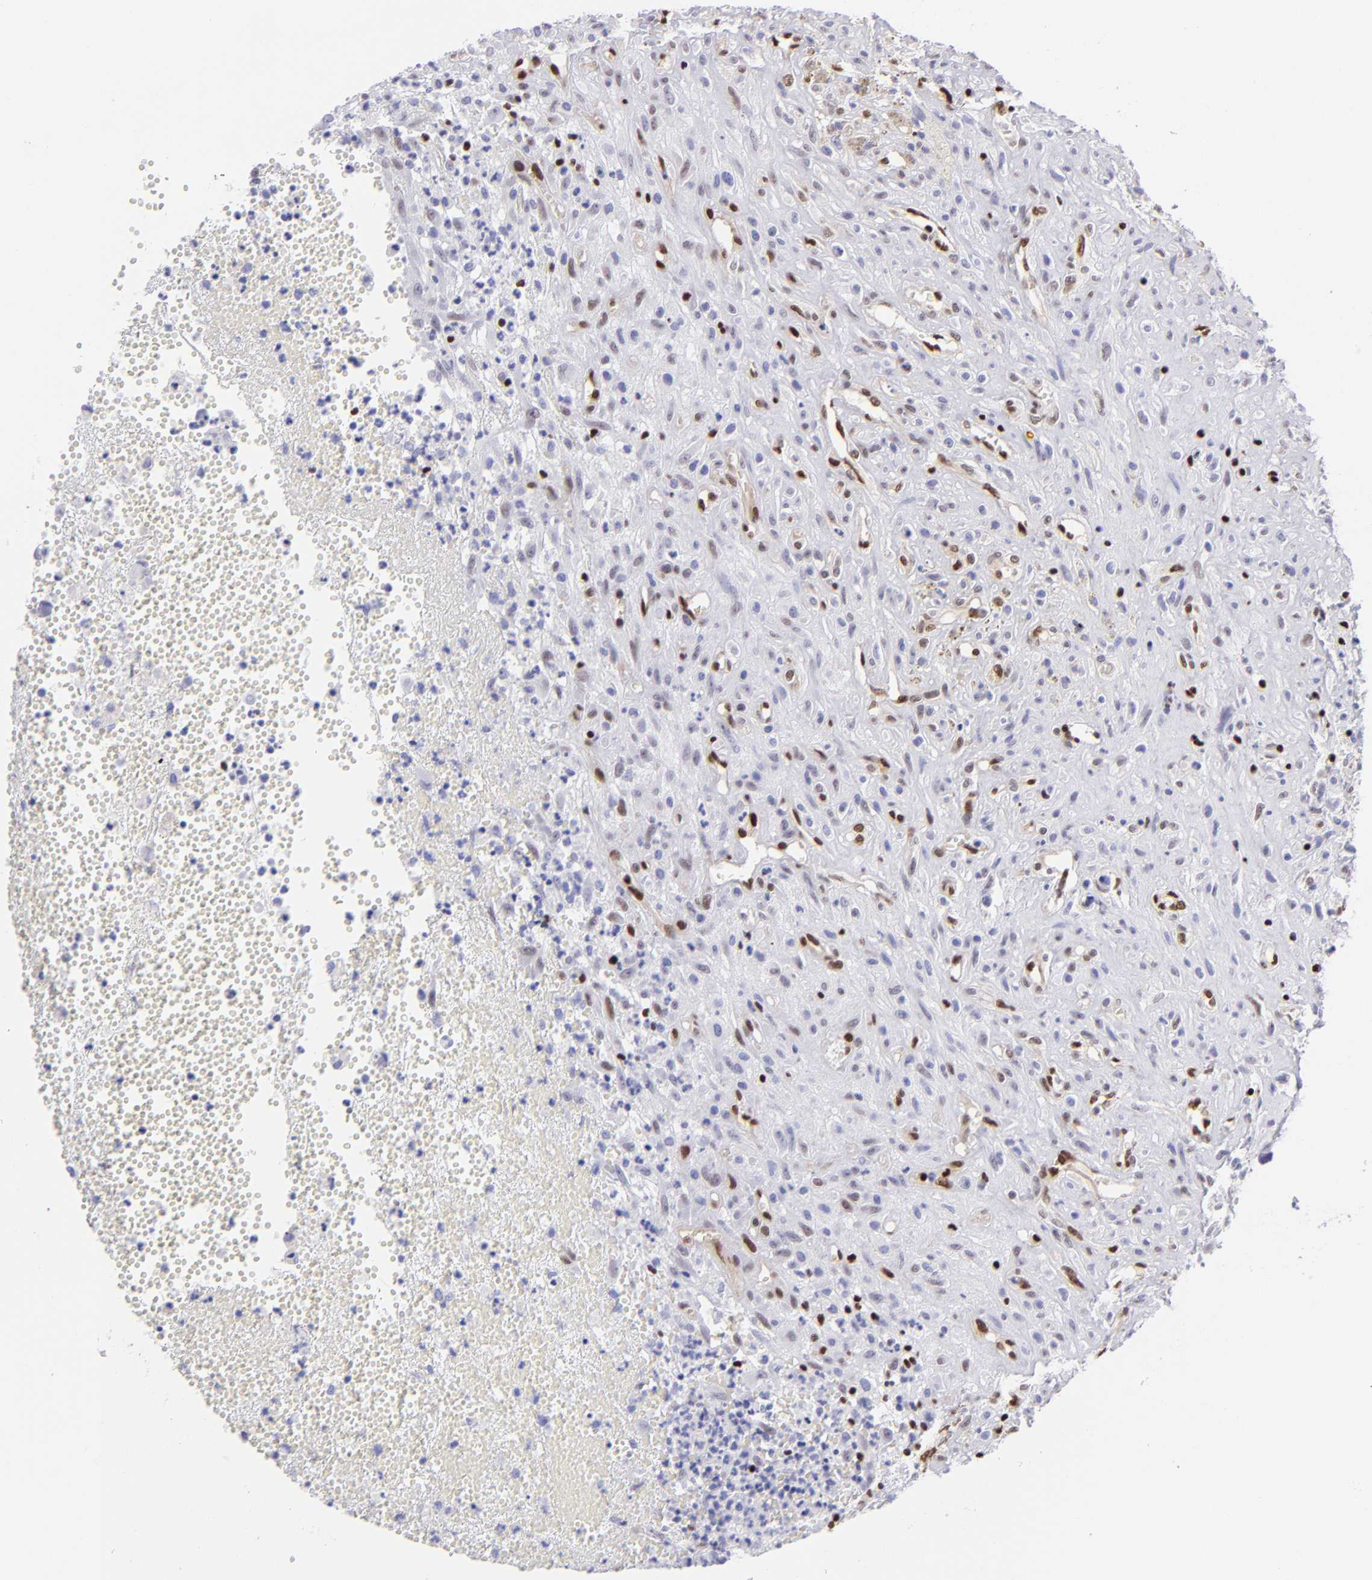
{"staining": {"intensity": "weak", "quantity": "<25%", "location": "nuclear"}, "tissue": "glioma", "cell_type": "Tumor cells", "image_type": "cancer", "snomed": [{"axis": "morphology", "description": "Glioma, malignant, High grade"}, {"axis": "topography", "description": "Brain"}], "caption": "Tumor cells are negative for protein expression in human glioma.", "gene": "ETS1", "patient": {"sex": "male", "age": 66}}